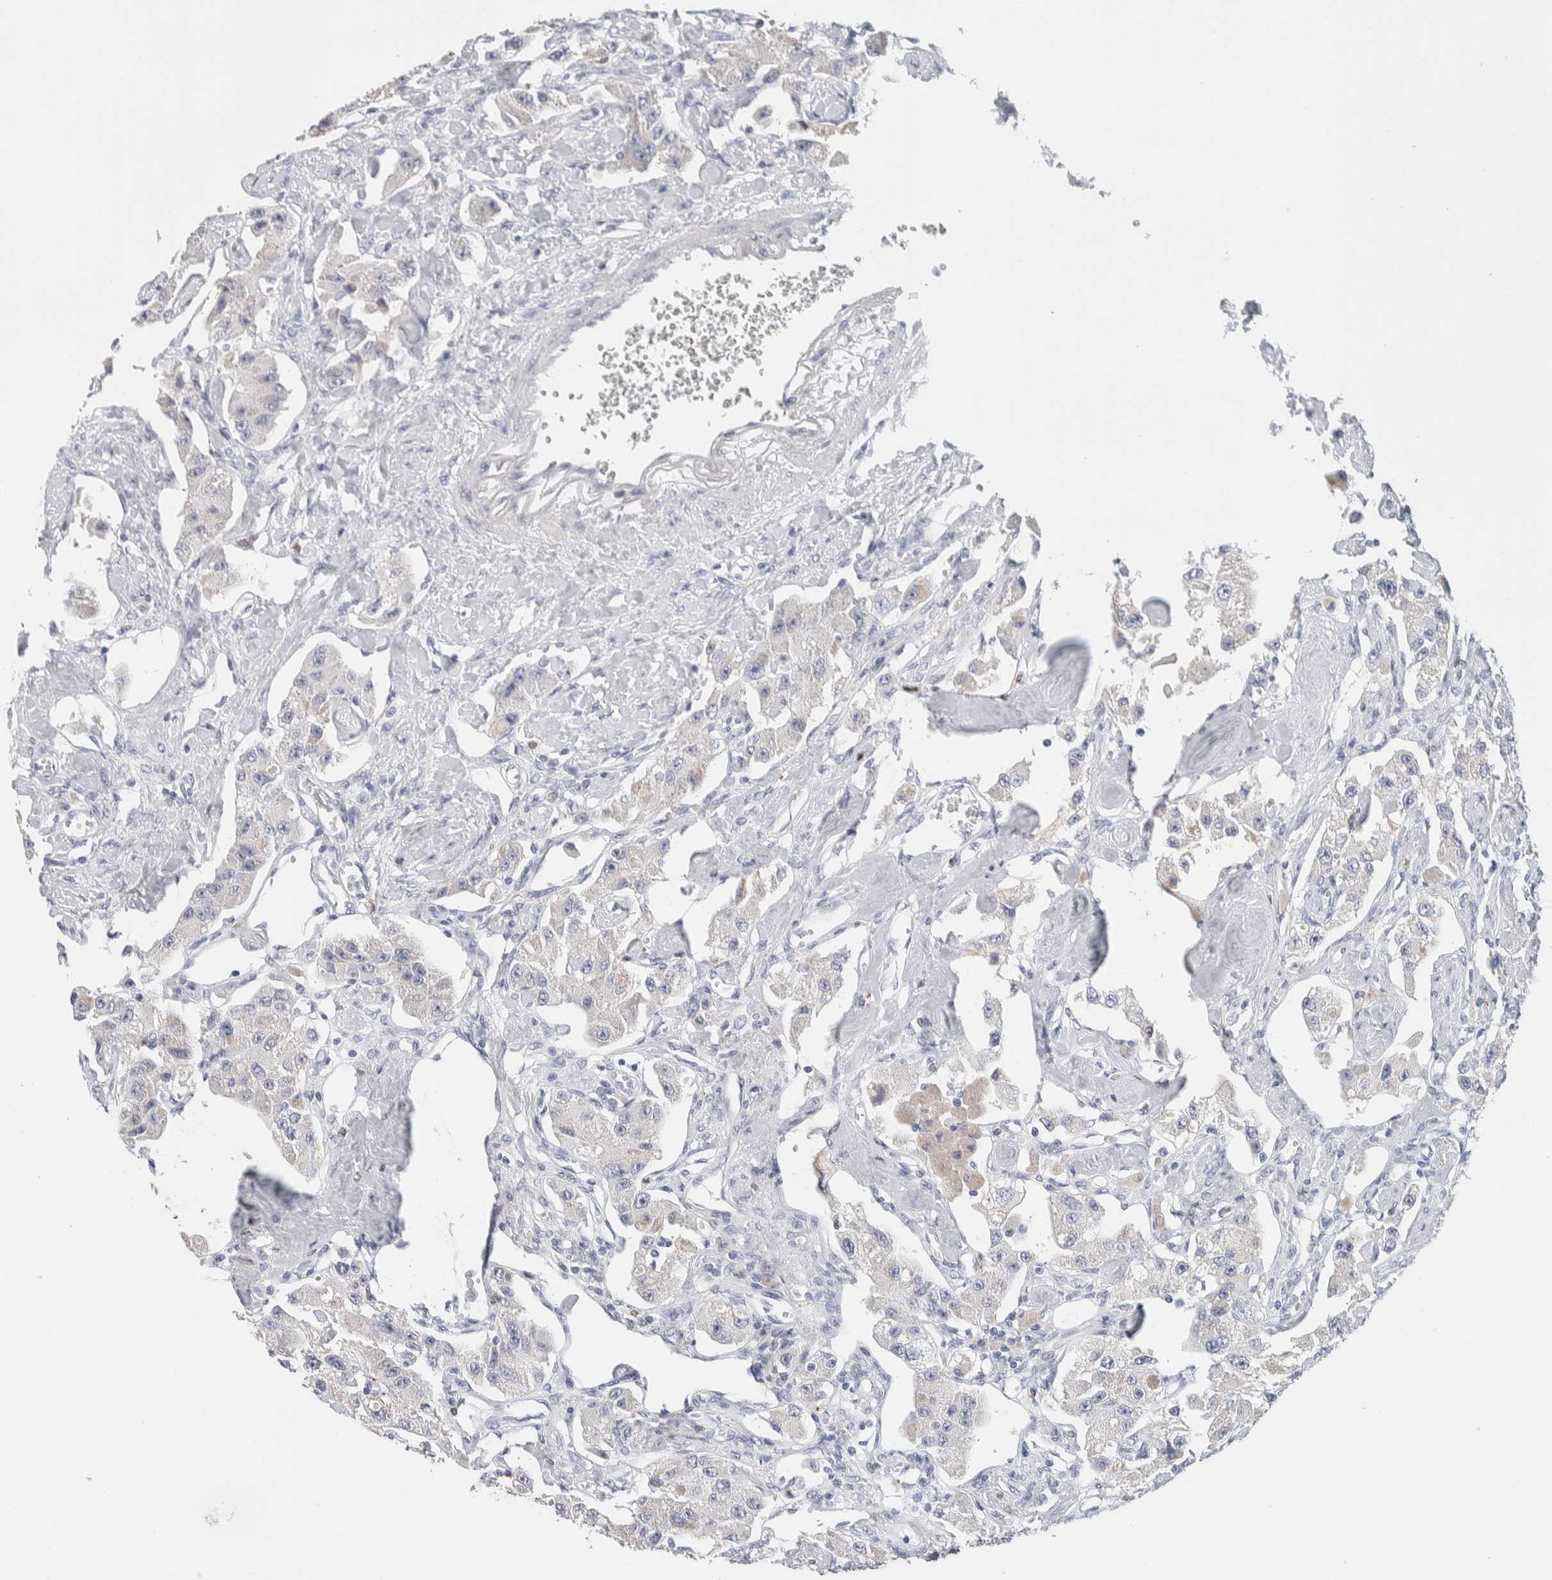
{"staining": {"intensity": "negative", "quantity": "none", "location": "none"}, "tissue": "carcinoid", "cell_type": "Tumor cells", "image_type": "cancer", "snomed": [{"axis": "morphology", "description": "Carcinoid, malignant, NOS"}, {"axis": "topography", "description": "Pancreas"}], "caption": "This is an immunohistochemistry photomicrograph of carcinoid. There is no expression in tumor cells.", "gene": "SCN2A", "patient": {"sex": "male", "age": 41}}